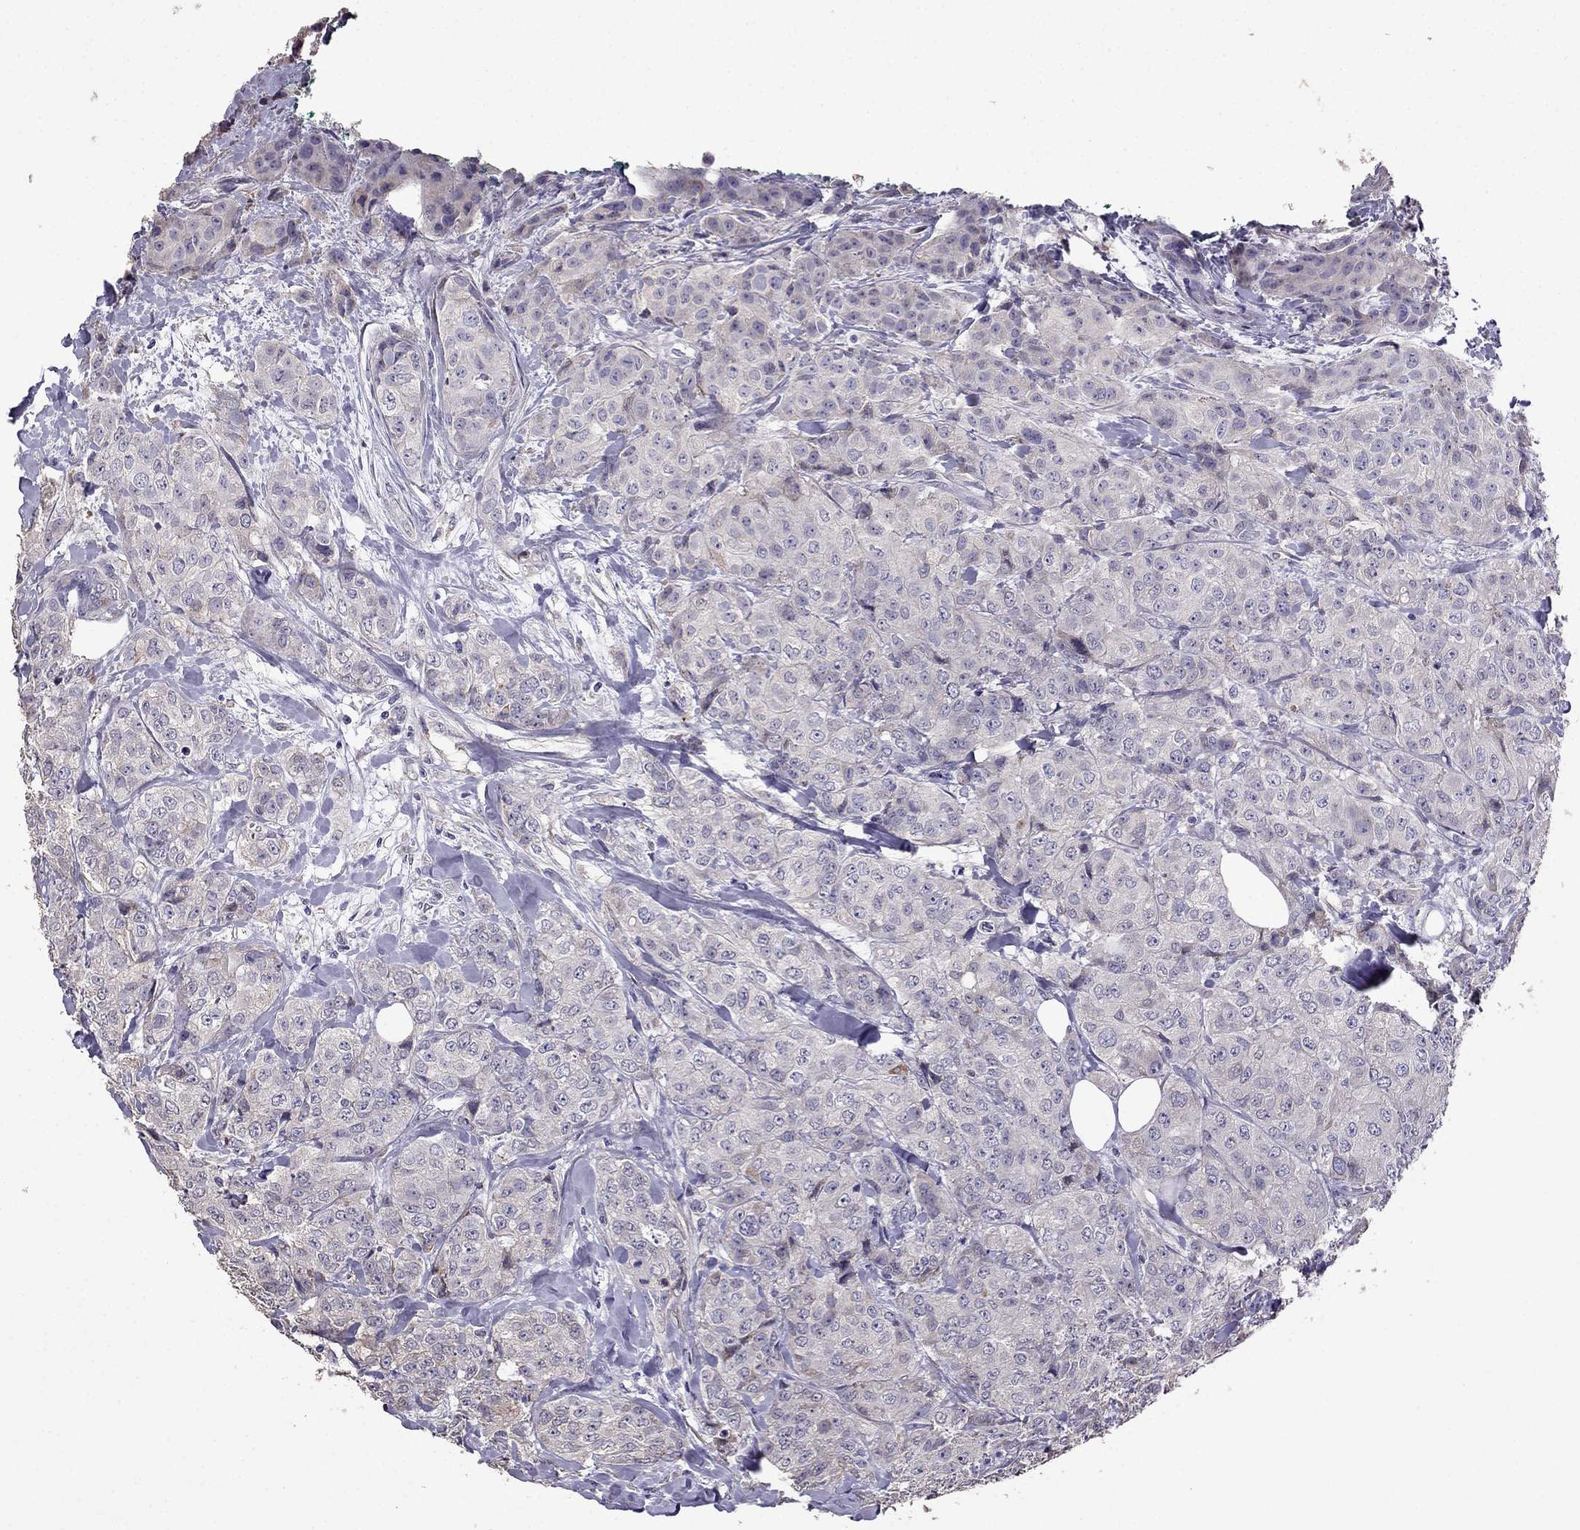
{"staining": {"intensity": "weak", "quantity": "<25%", "location": "cytoplasmic/membranous"}, "tissue": "breast cancer", "cell_type": "Tumor cells", "image_type": "cancer", "snomed": [{"axis": "morphology", "description": "Duct carcinoma"}, {"axis": "topography", "description": "Breast"}], "caption": "Immunohistochemistry image of breast infiltrating ductal carcinoma stained for a protein (brown), which exhibits no staining in tumor cells.", "gene": "CDH9", "patient": {"sex": "female", "age": 43}}